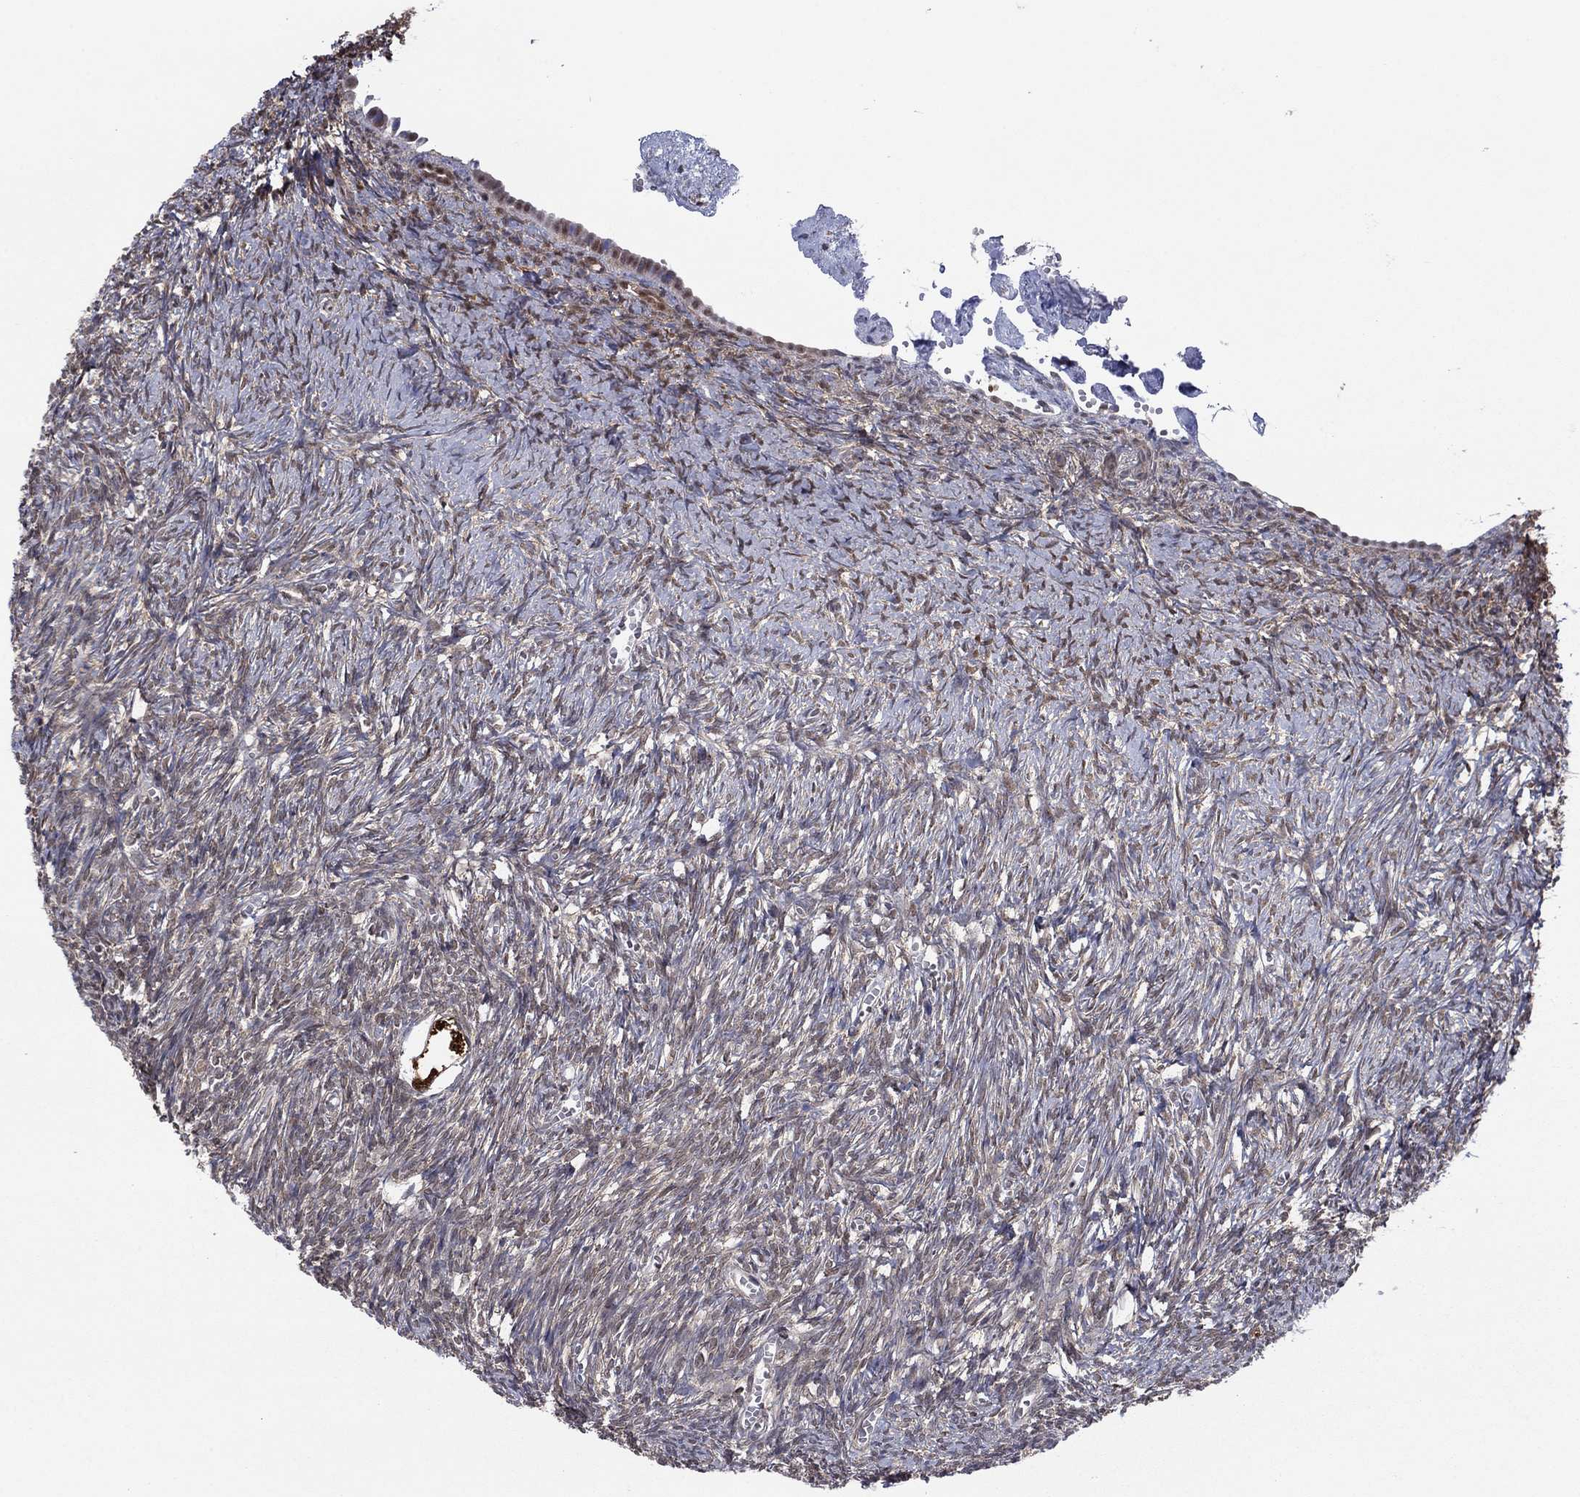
{"staining": {"intensity": "strong", "quantity": "25%-75%", "location": "cytoplasmic/membranous"}, "tissue": "ovary", "cell_type": "Follicle cells", "image_type": "normal", "snomed": [{"axis": "morphology", "description": "Normal tissue, NOS"}, {"axis": "topography", "description": "Ovary"}], "caption": "A brown stain highlights strong cytoplasmic/membranous expression of a protein in follicle cells of unremarkable human ovary. (DAB = brown stain, brightfield microscopy at high magnification).", "gene": "GRHPR", "patient": {"sex": "female", "age": 43}}